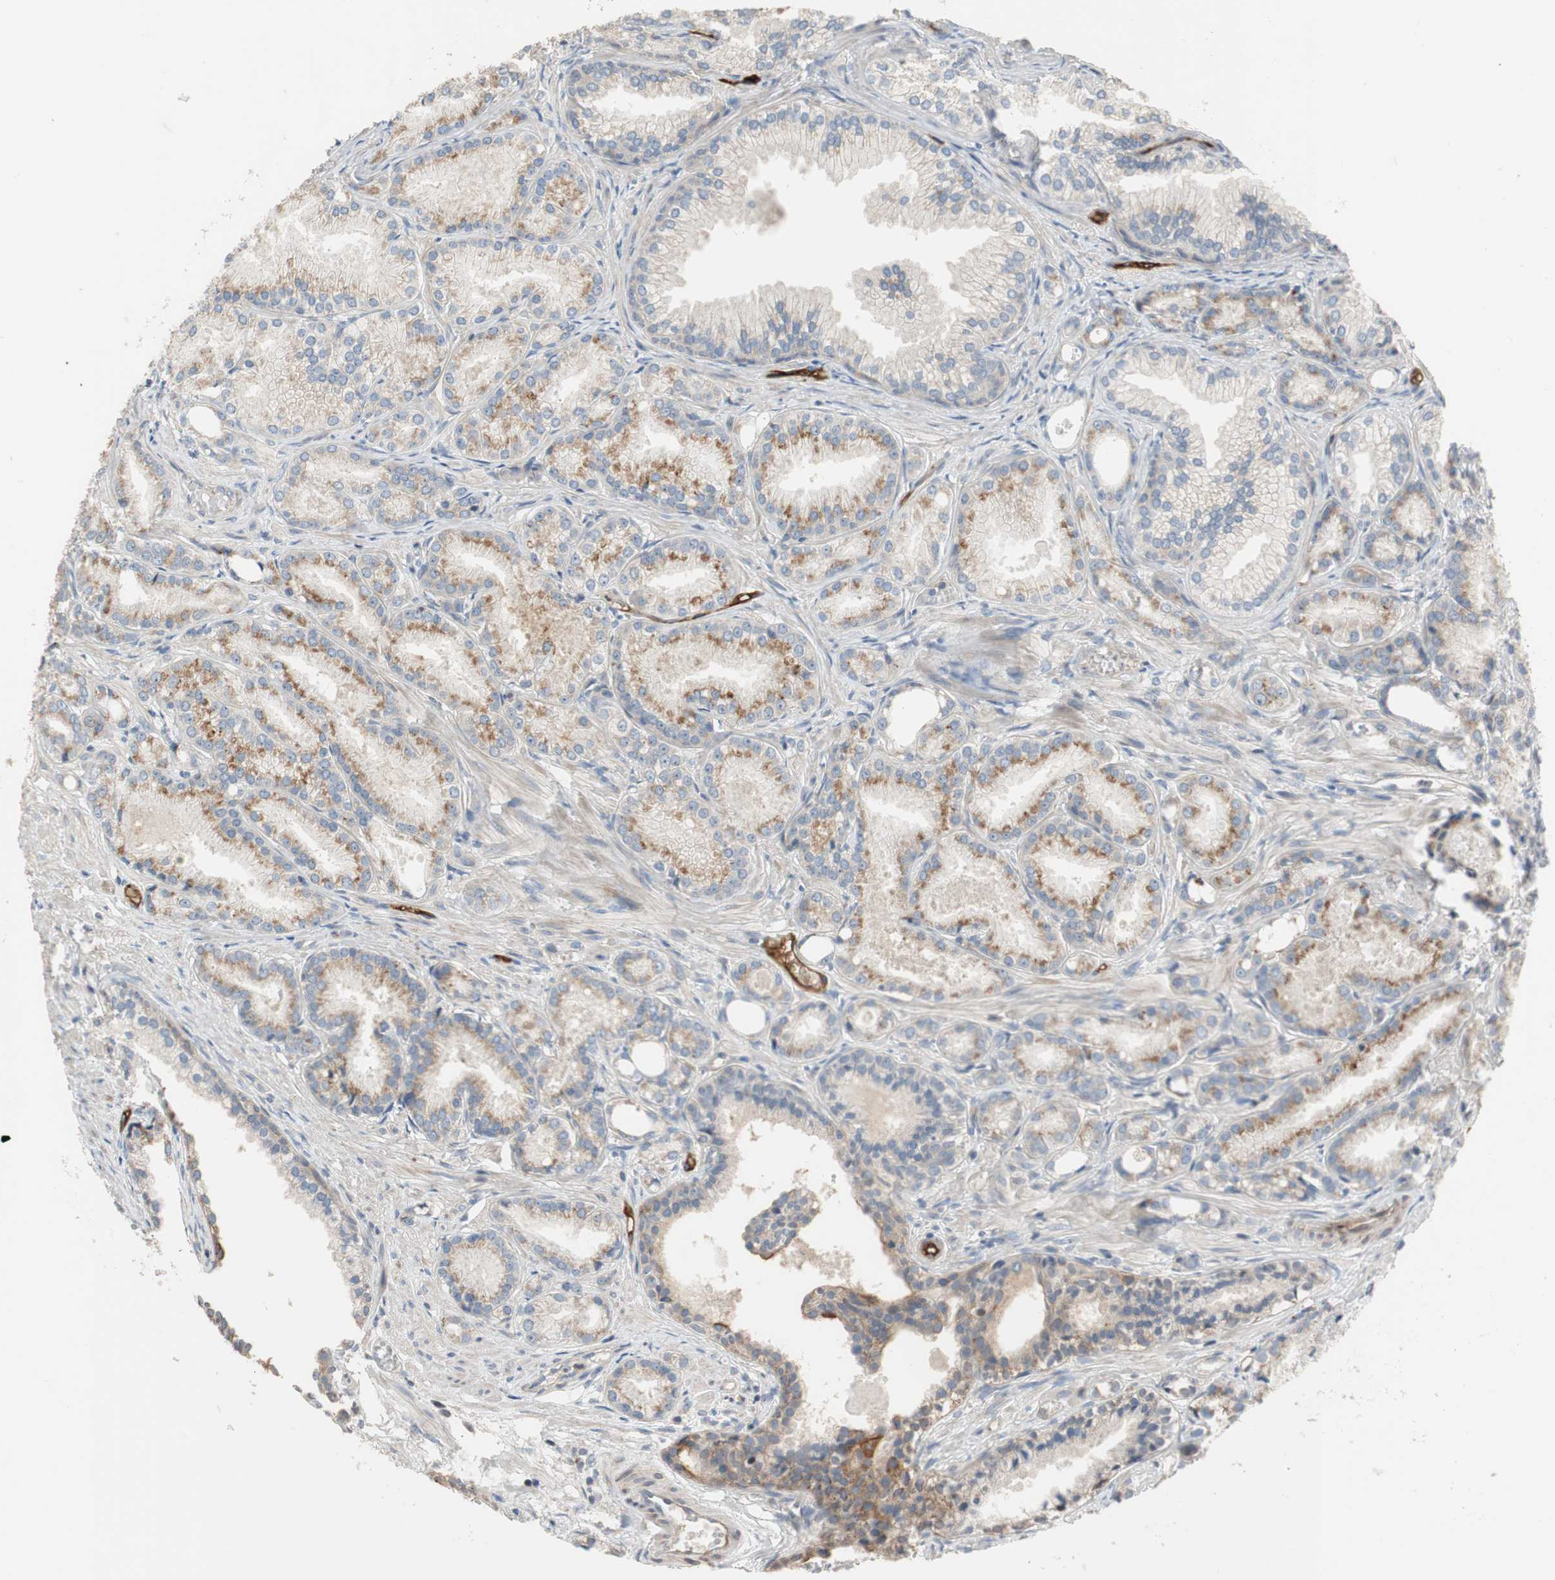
{"staining": {"intensity": "weak", "quantity": ">75%", "location": "cytoplasmic/membranous"}, "tissue": "prostate cancer", "cell_type": "Tumor cells", "image_type": "cancer", "snomed": [{"axis": "morphology", "description": "Adenocarcinoma, Low grade"}, {"axis": "topography", "description": "Prostate"}], "caption": "A histopathology image showing weak cytoplasmic/membranous staining in about >75% of tumor cells in prostate cancer (low-grade adenocarcinoma), as visualized by brown immunohistochemical staining.", "gene": "ALPL", "patient": {"sex": "male", "age": 72}}